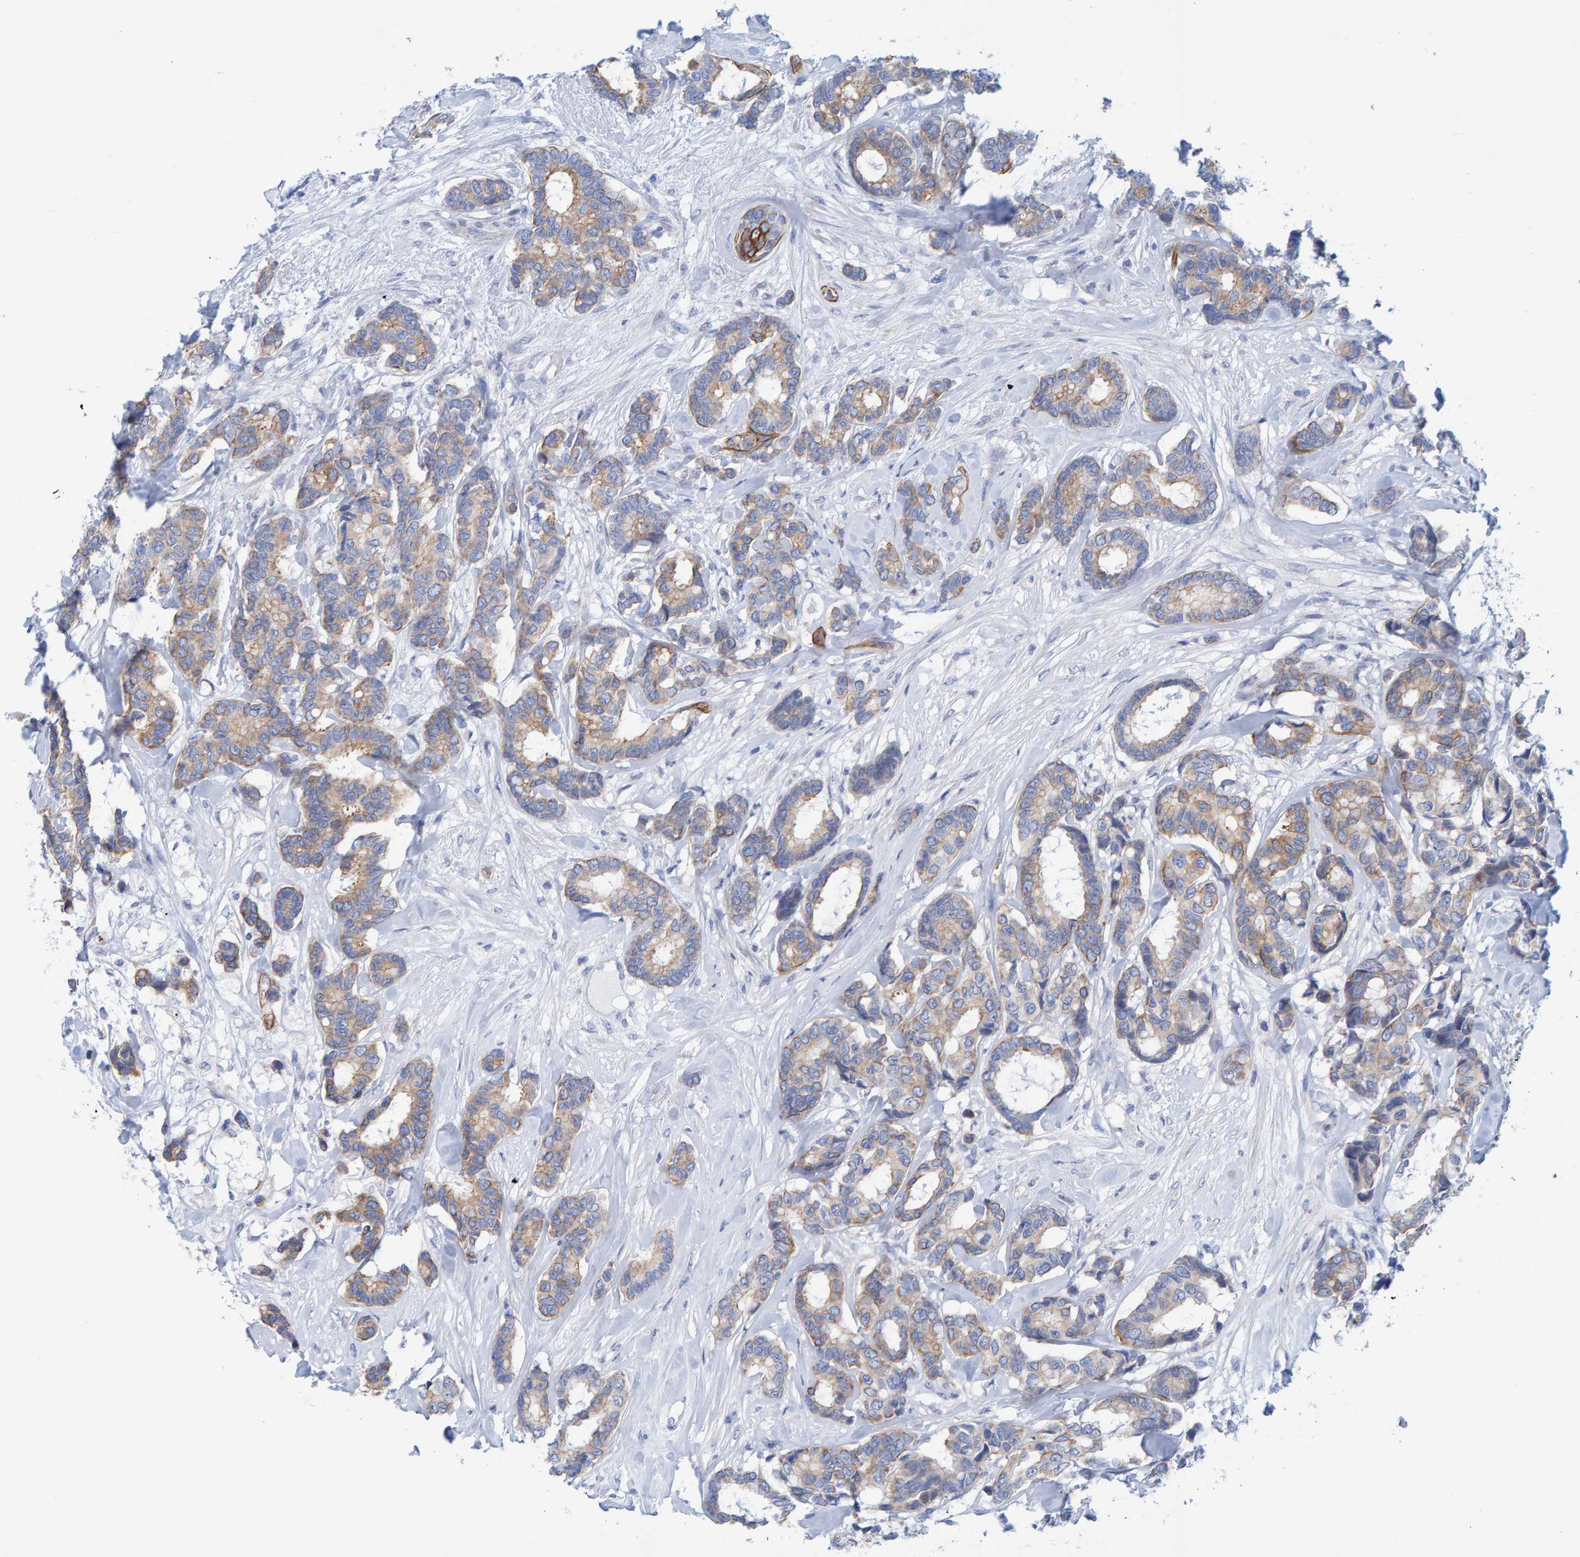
{"staining": {"intensity": "moderate", "quantity": "25%-75%", "location": "cytoplasmic/membranous"}, "tissue": "breast cancer", "cell_type": "Tumor cells", "image_type": "cancer", "snomed": [{"axis": "morphology", "description": "Duct carcinoma"}, {"axis": "topography", "description": "Breast"}], "caption": "DAB (3,3'-diaminobenzidine) immunohistochemical staining of human breast cancer (intraductal carcinoma) shows moderate cytoplasmic/membranous protein expression in approximately 25%-75% of tumor cells.", "gene": "JAKMIP3", "patient": {"sex": "female", "age": 87}}